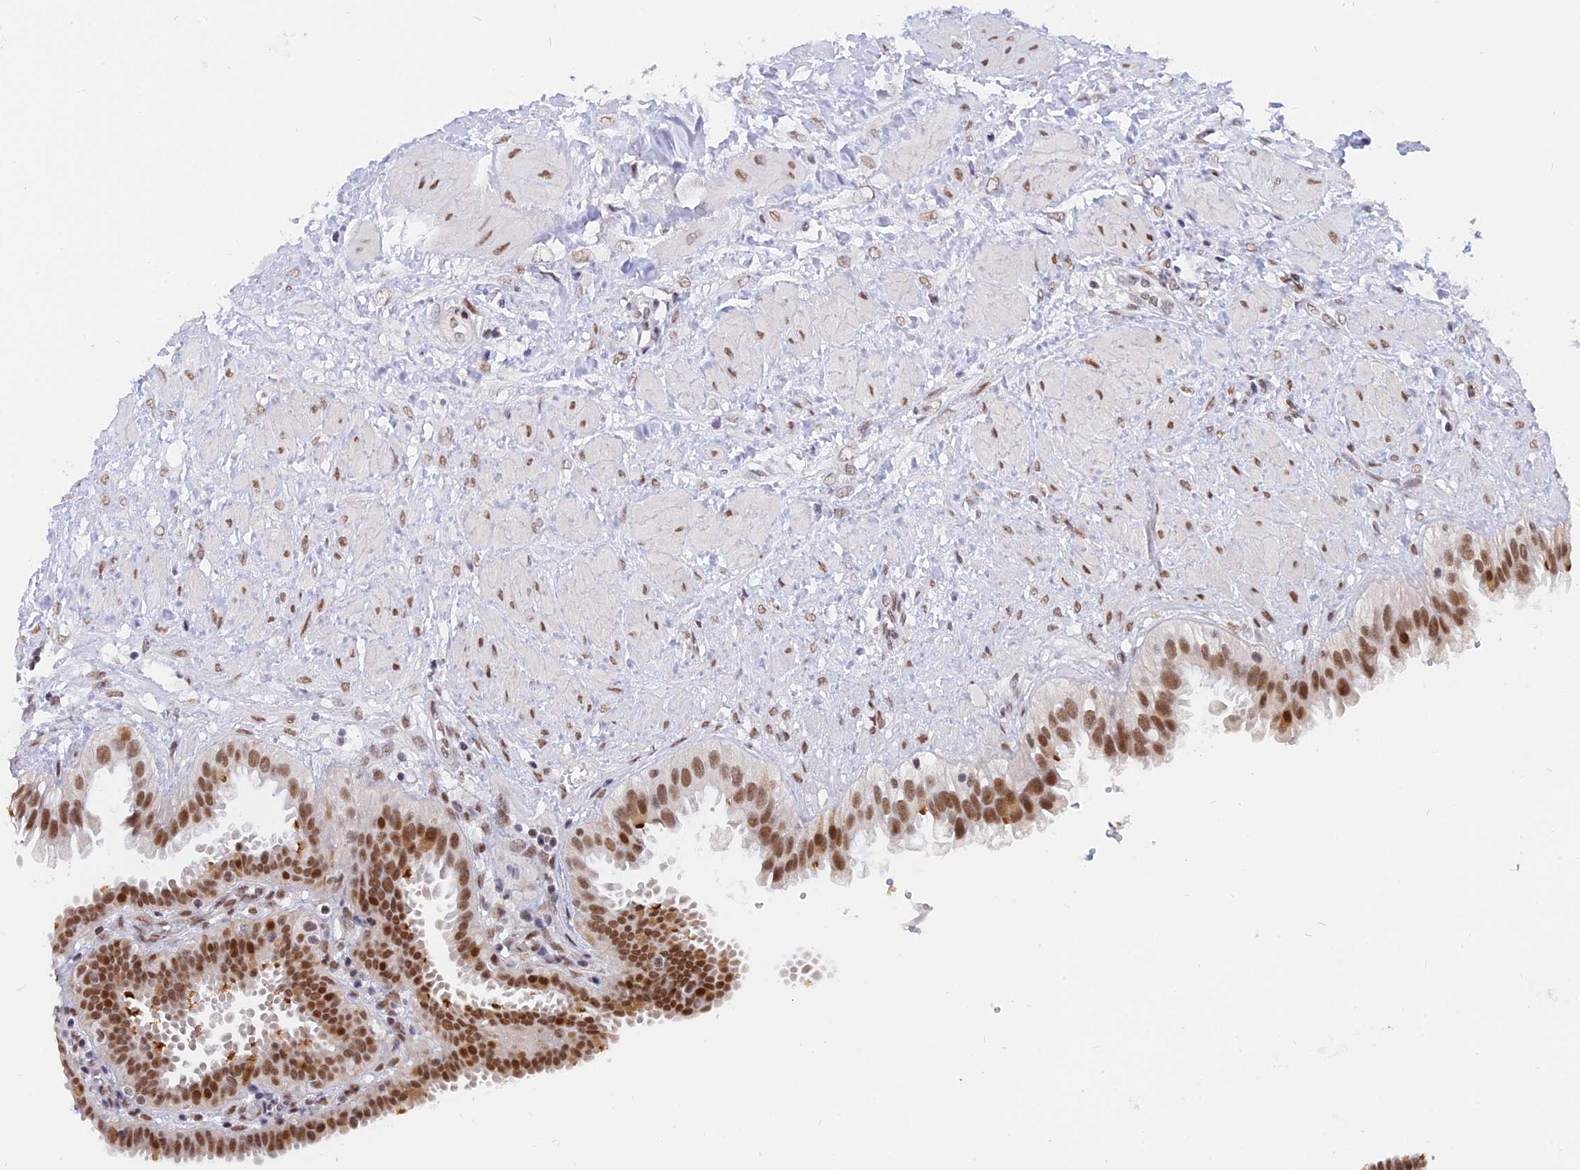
{"staining": {"intensity": "moderate", "quantity": ">75%", "location": "cytoplasmic/membranous,nuclear"}, "tissue": "fallopian tube", "cell_type": "Glandular cells", "image_type": "normal", "snomed": [{"axis": "morphology", "description": "Normal tissue, NOS"}, {"axis": "topography", "description": "Fallopian tube"}, {"axis": "topography", "description": "Placenta"}], "caption": "DAB (3,3'-diaminobenzidine) immunohistochemical staining of normal fallopian tube demonstrates moderate cytoplasmic/membranous,nuclear protein staining in about >75% of glandular cells.", "gene": "DPY30", "patient": {"sex": "female", "age": 34}}